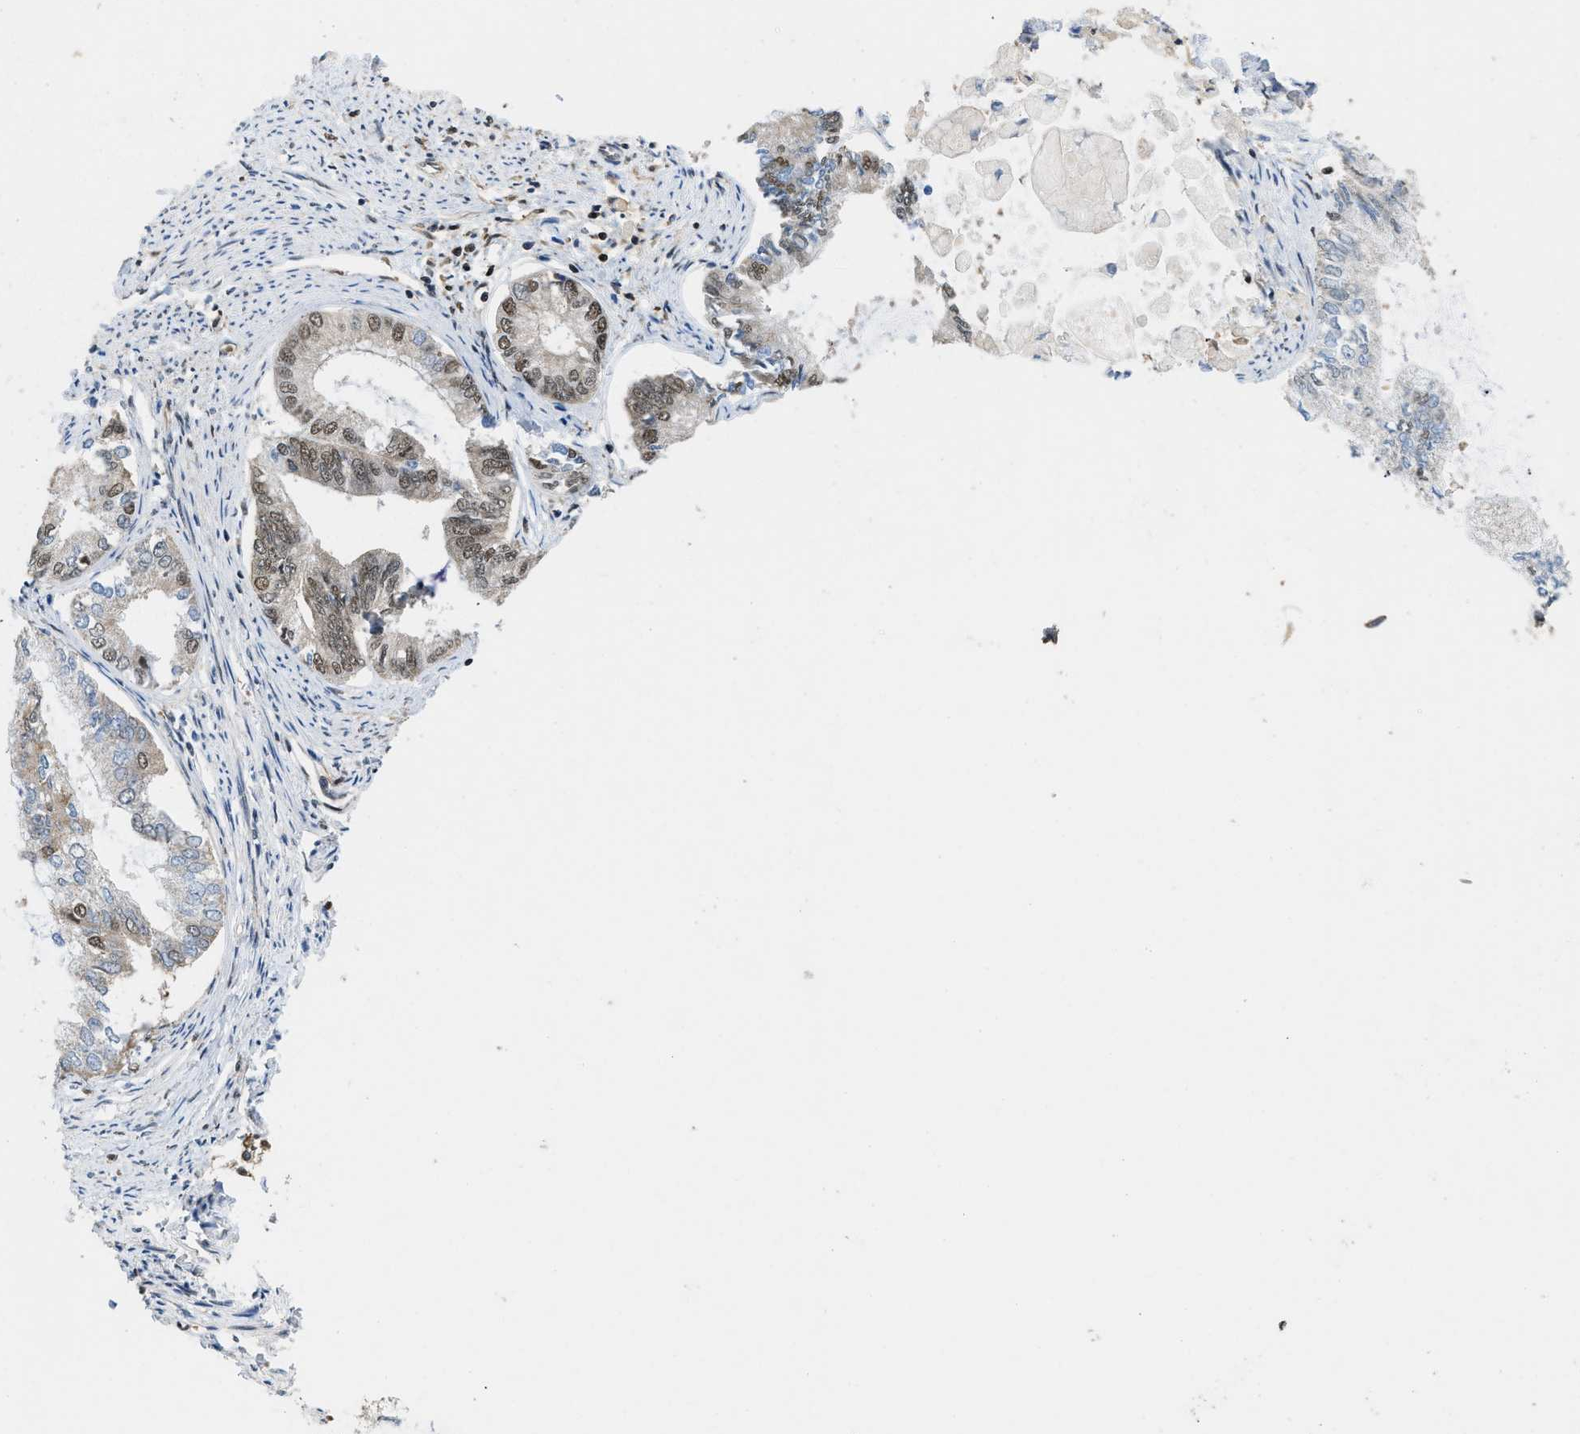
{"staining": {"intensity": "moderate", "quantity": "25%-75%", "location": "nuclear"}, "tissue": "endometrial cancer", "cell_type": "Tumor cells", "image_type": "cancer", "snomed": [{"axis": "morphology", "description": "Adenocarcinoma, NOS"}, {"axis": "topography", "description": "Endometrium"}], "caption": "Immunohistochemical staining of human endometrial adenocarcinoma reveals medium levels of moderate nuclear protein expression in approximately 25%-75% of tumor cells. Nuclei are stained in blue.", "gene": "ATF7IP", "patient": {"sex": "female", "age": 86}}